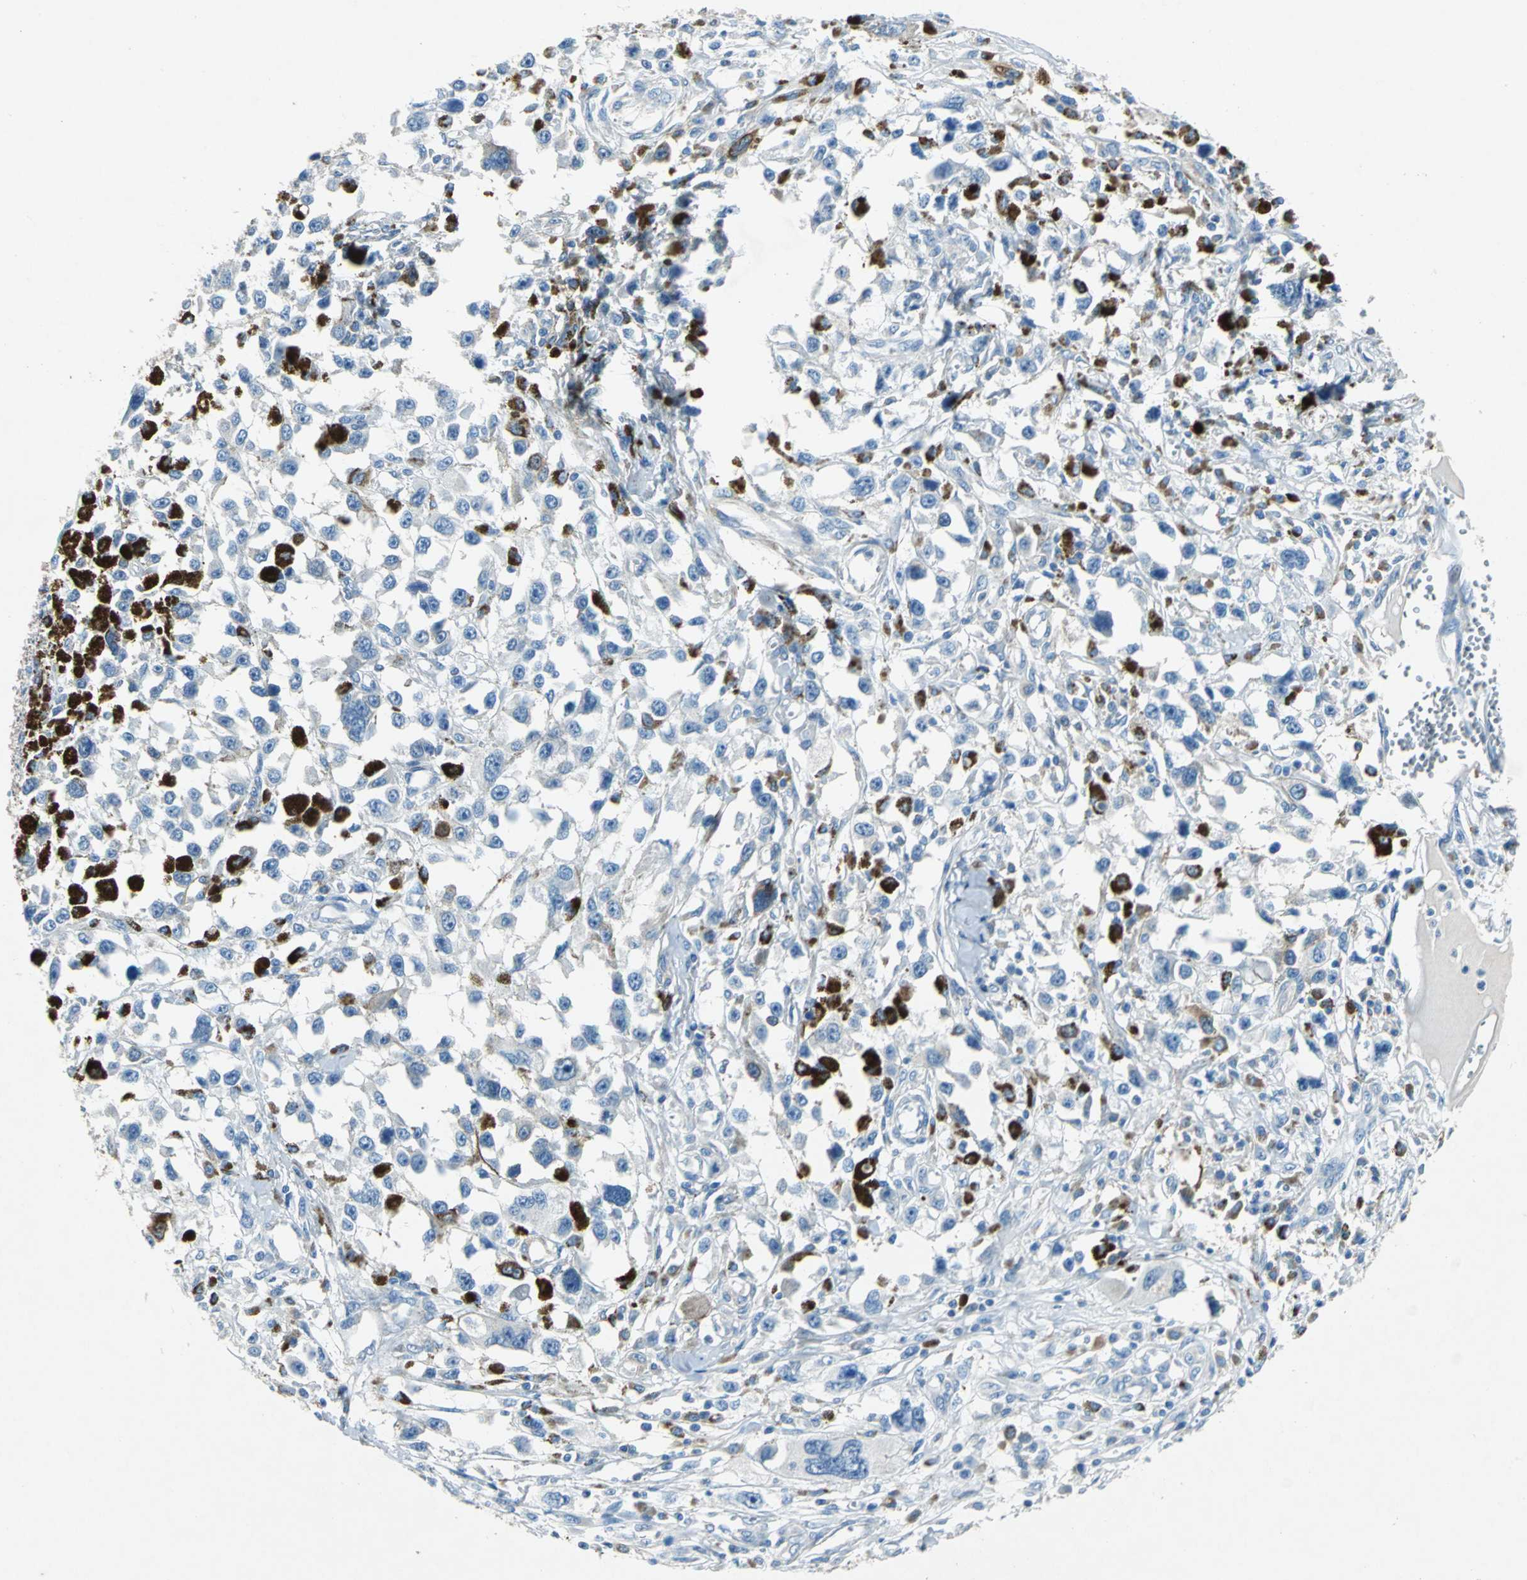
{"staining": {"intensity": "negative", "quantity": "none", "location": "none"}, "tissue": "melanoma", "cell_type": "Tumor cells", "image_type": "cancer", "snomed": [{"axis": "morphology", "description": "Malignant melanoma, Metastatic site"}, {"axis": "topography", "description": "Lymph node"}], "caption": "The histopathology image reveals no significant staining in tumor cells of malignant melanoma (metastatic site). (Immunohistochemistry (ihc), brightfield microscopy, high magnification).", "gene": "RPS13", "patient": {"sex": "male", "age": 59}}